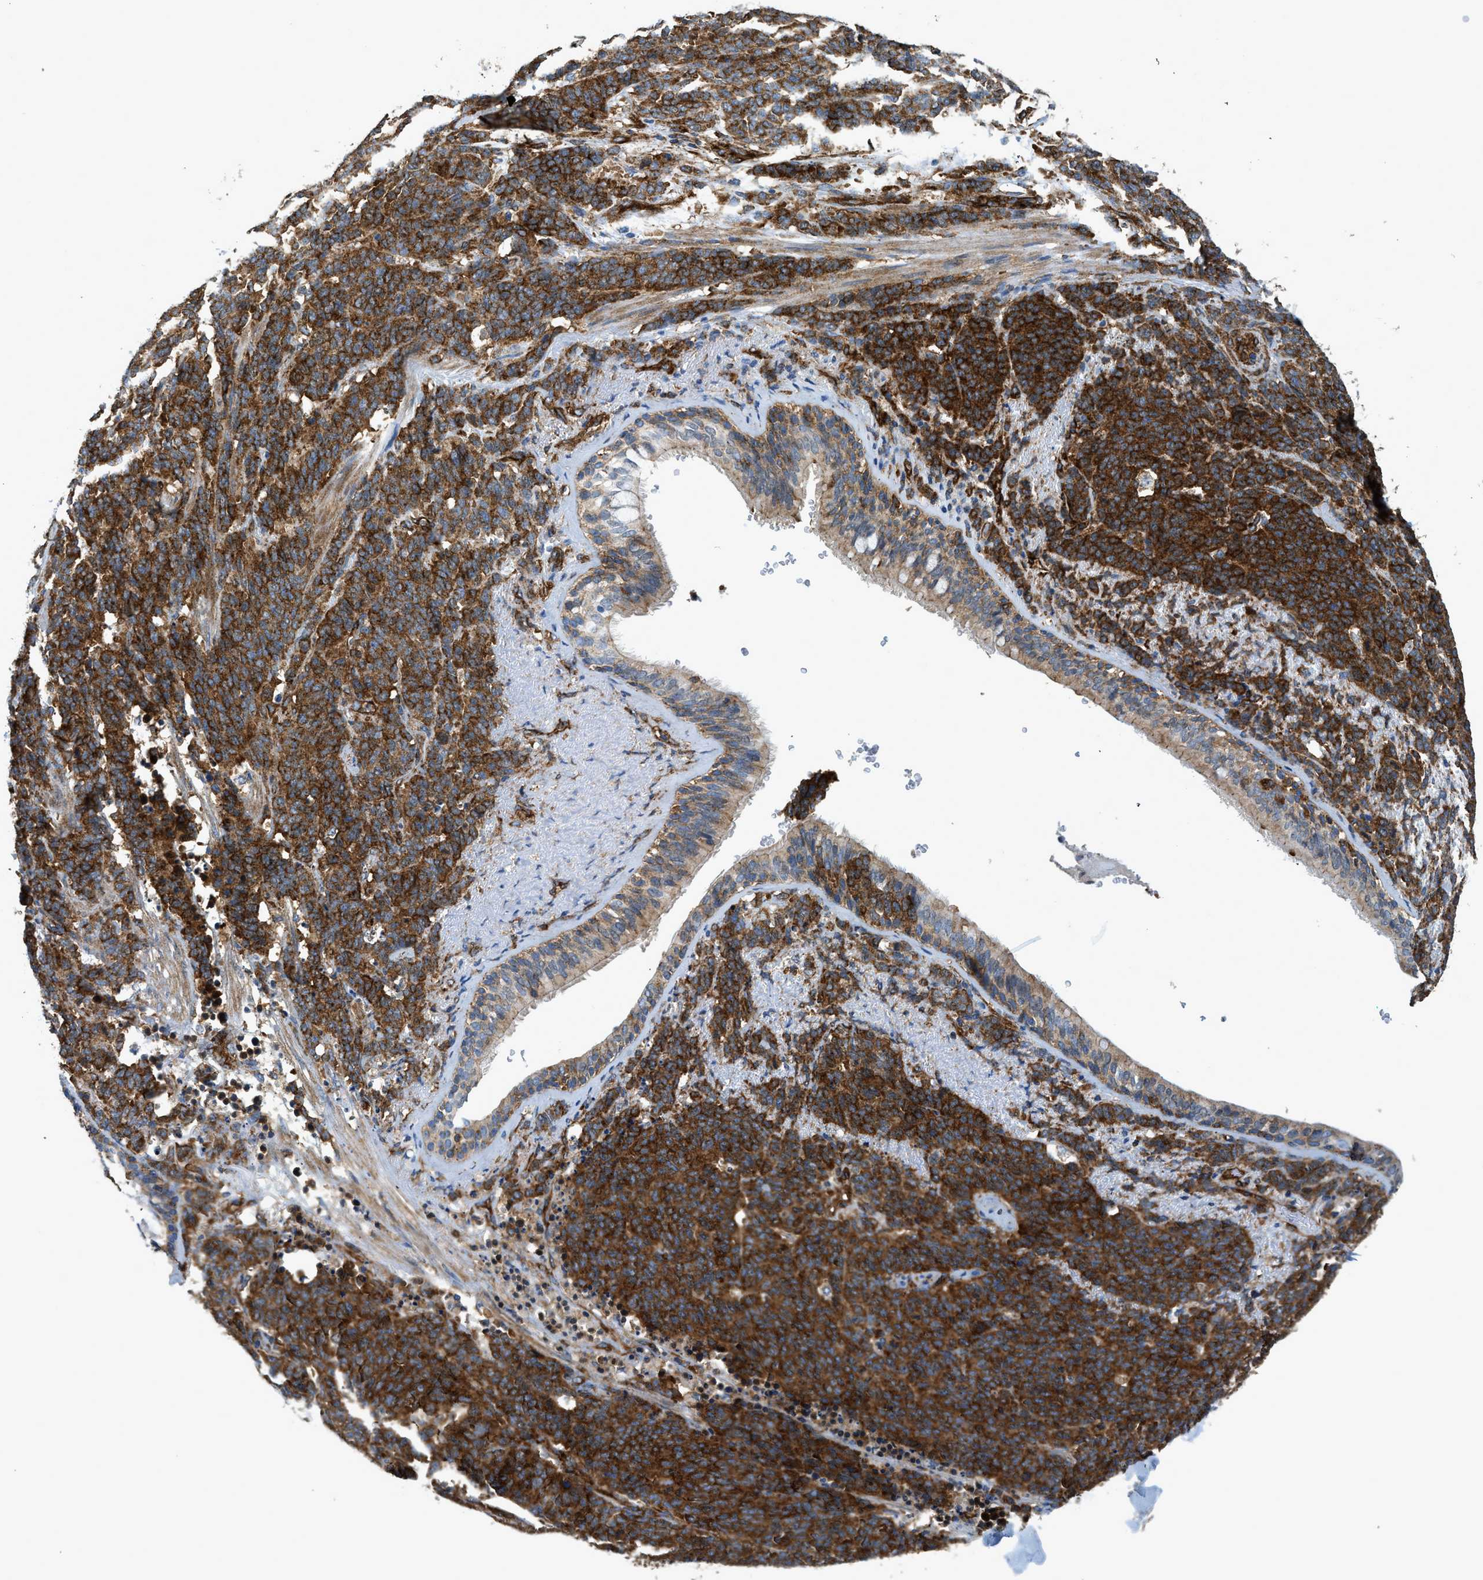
{"staining": {"intensity": "strong", "quantity": ">75%", "location": "cytoplasmic/membranous"}, "tissue": "lung cancer", "cell_type": "Tumor cells", "image_type": "cancer", "snomed": [{"axis": "morphology", "description": "Neoplasm, malignant, NOS"}, {"axis": "topography", "description": "Lung"}], "caption": "Protein positivity by IHC reveals strong cytoplasmic/membranous expression in approximately >75% of tumor cells in lung cancer (neoplasm (malignant)).", "gene": "HIP1", "patient": {"sex": "female", "age": 58}}